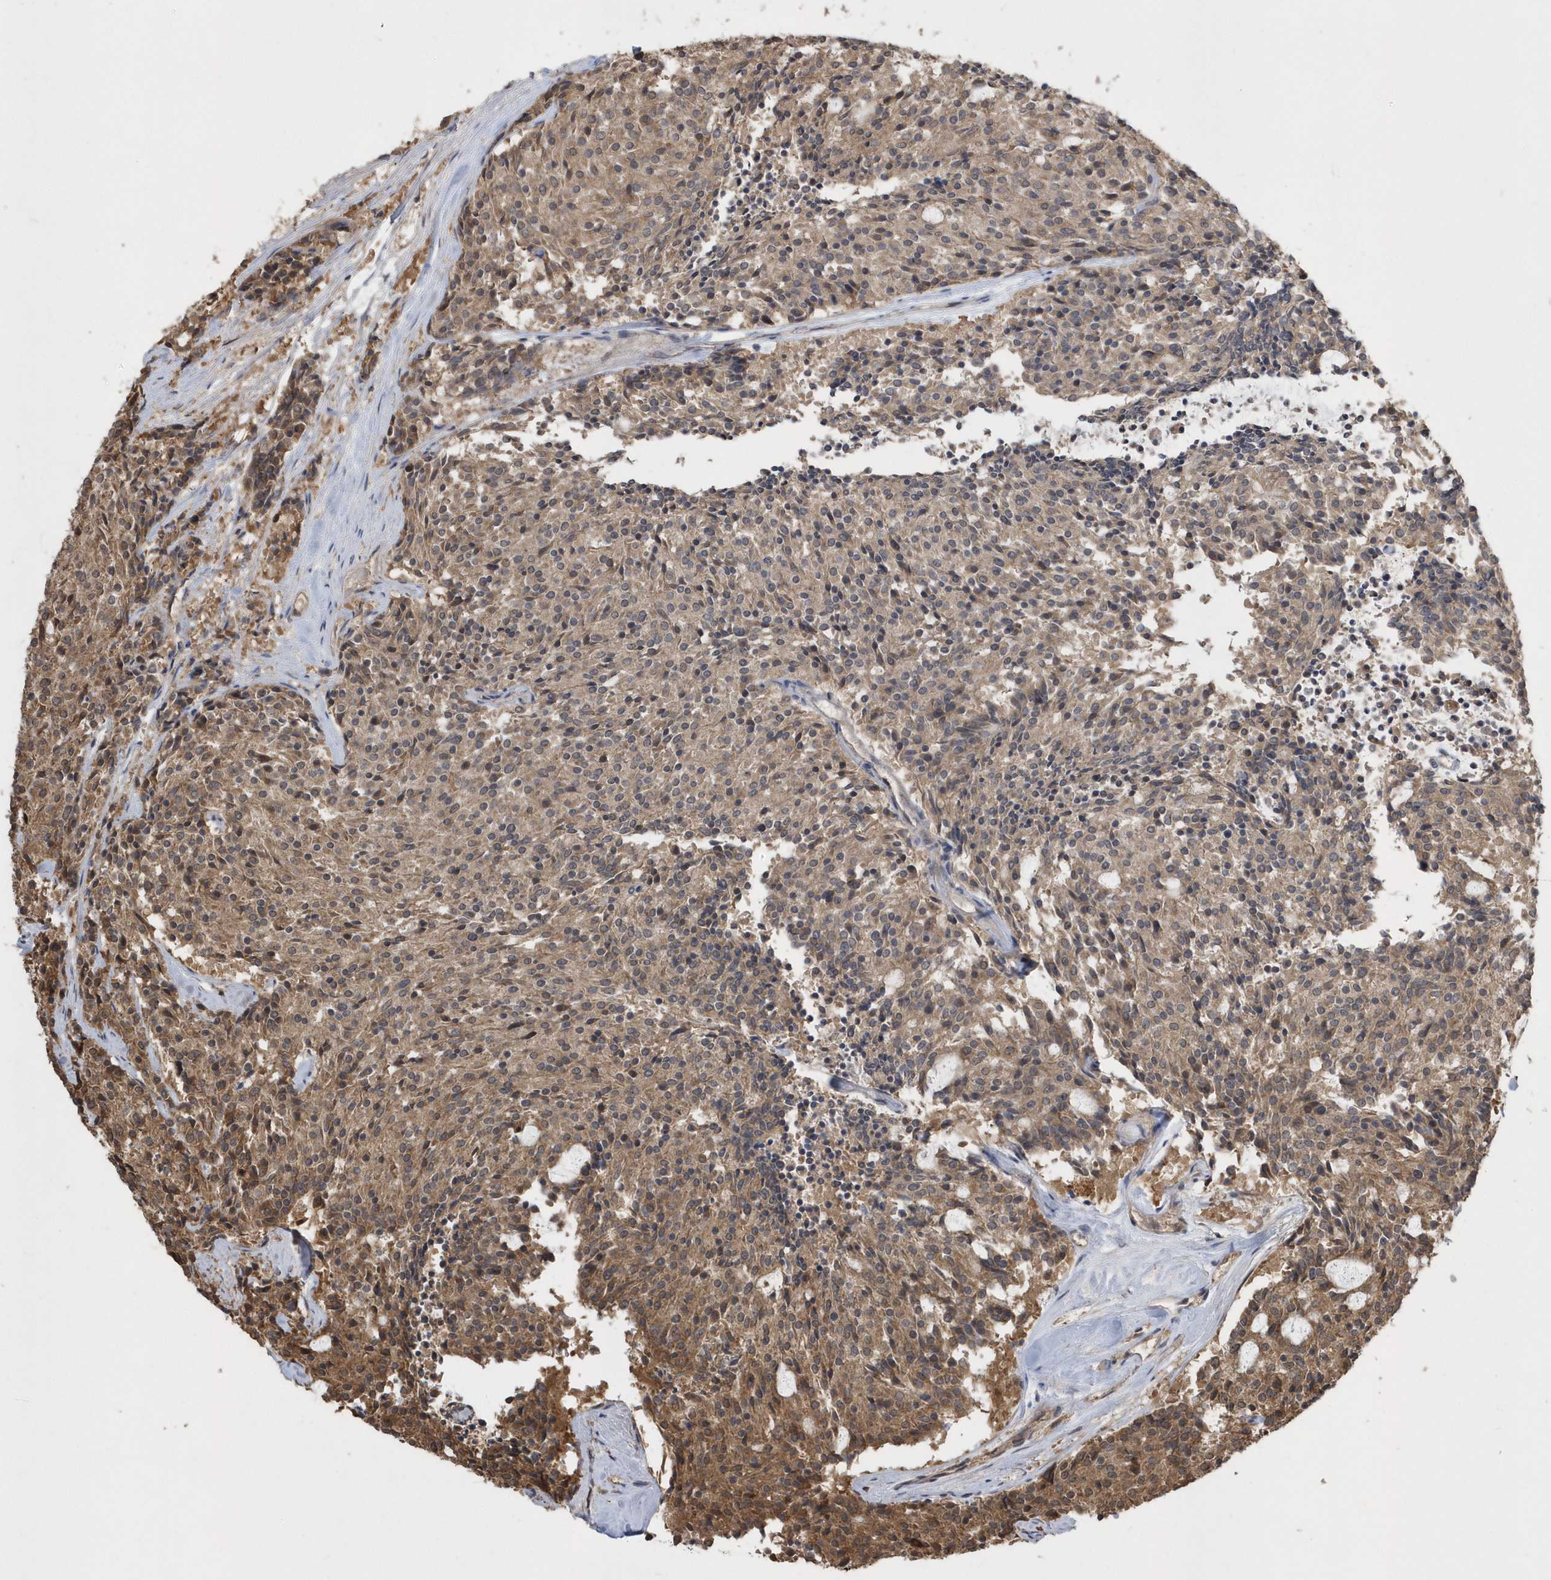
{"staining": {"intensity": "moderate", "quantity": "25%-75%", "location": "cytoplasmic/membranous"}, "tissue": "carcinoid", "cell_type": "Tumor cells", "image_type": "cancer", "snomed": [{"axis": "morphology", "description": "Carcinoid, malignant, NOS"}, {"axis": "topography", "description": "Pancreas"}], "caption": "Human carcinoid (malignant) stained with a brown dye demonstrates moderate cytoplasmic/membranous positive staining in approximately 25%-75% of tumor cells.", "gene": "WASHC5", "patient": {"sex": "female", "age": 54}}